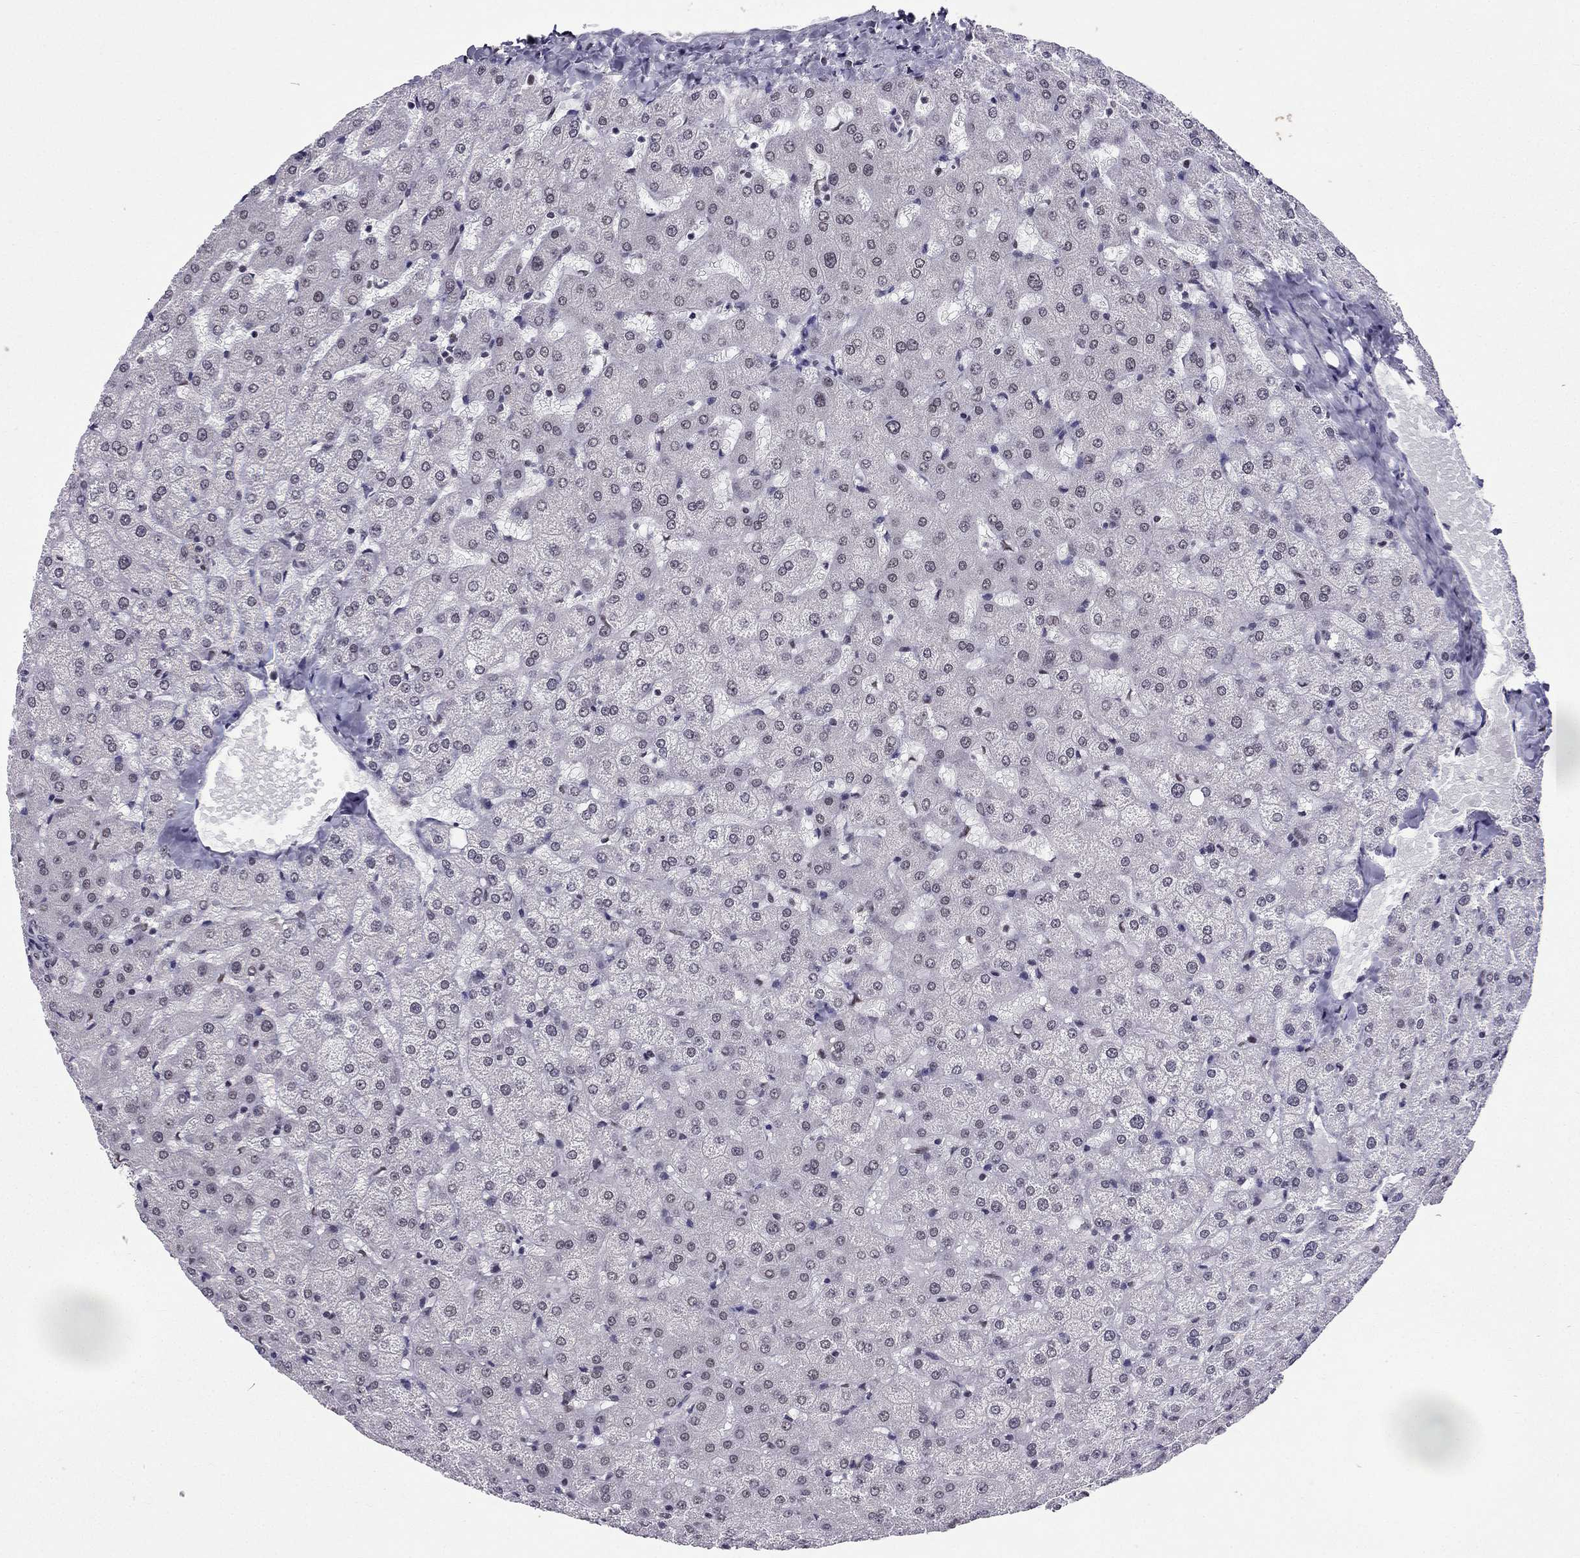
{"staining": {"intensity": "weak", "quantity": "<25%", "location": "nuclear"}, "tissue": "liver", "cell_type": "Cholangiocytes", "image_type": "normal", "snomed": [{"axis": "morphology", "description": "Normal tissue, NOS"}, {"axis": "topography", "description": "Liver"}], "caption": "A high-resolution image shows immunohistochemistry (IHC) staining of unremarkable liver, which demonstrates no significant positivity in cholangiocytes.", "gene": "ZNF420", "patient": {"sex": "female", "age": 50}}